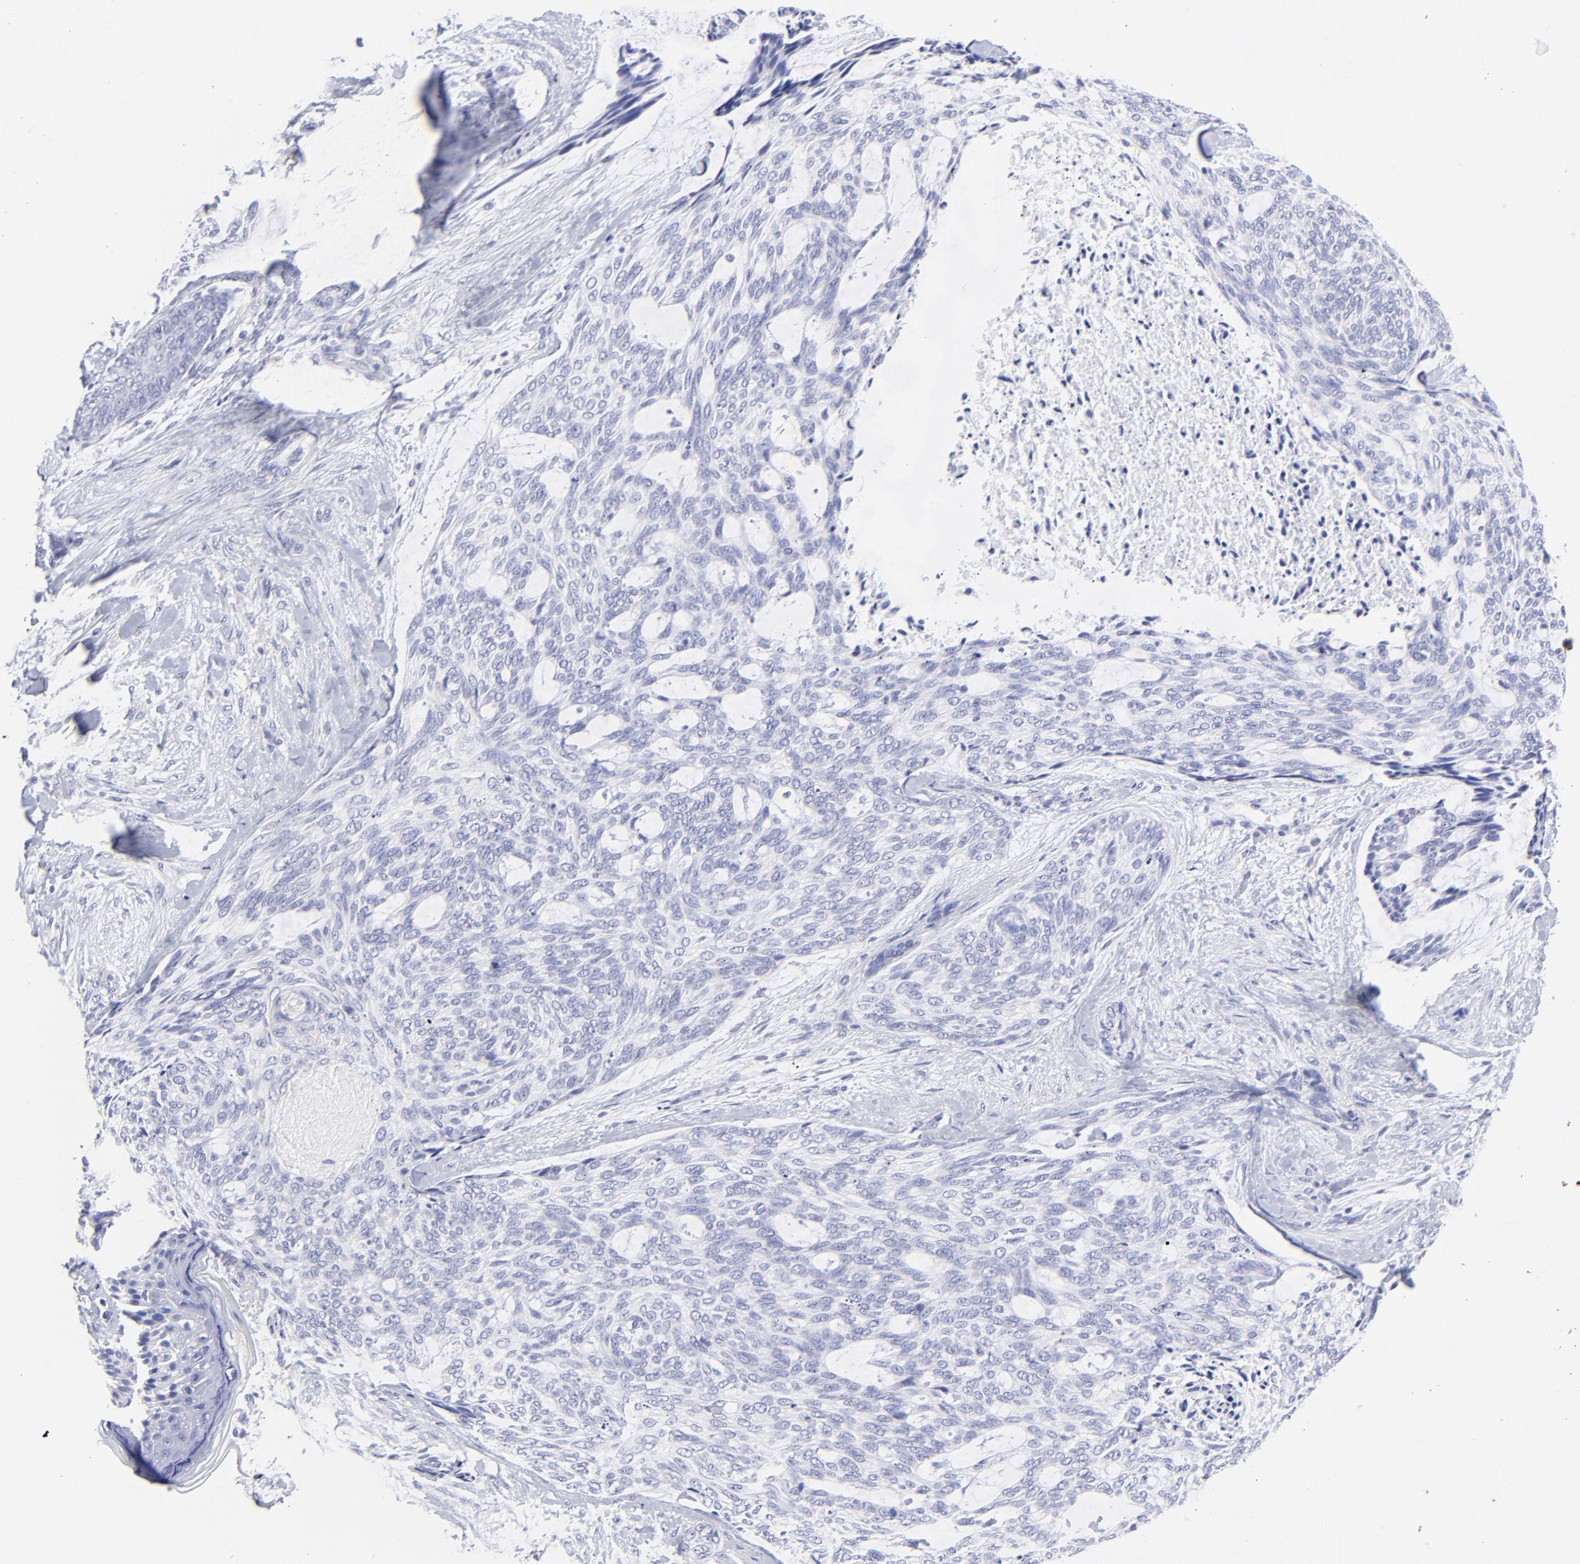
{"staining": {"intensity": "negative", "quantity": "none", "location": "none"}, "tissue": "skin cancer", "cell_type": "Tumor cells", "image_type": "cancer", "snomed": [{"axis": "morphology", "description": "Normal tissue, NOS"}, {"axis": "morphology", "description": "Basal cell carcinoma"}, {"axis": "topography", "description": "Skin"}], "caption": "IHC photomicrograph of human skin cancer (basal cell carcinoma) stained for a protein (brown), which reveals no staining in tumor cells. (DAB immunohistochemistry, high magnification).", "gene": "HORMAD2", "patient": {"sex": "female", "age": 71}}